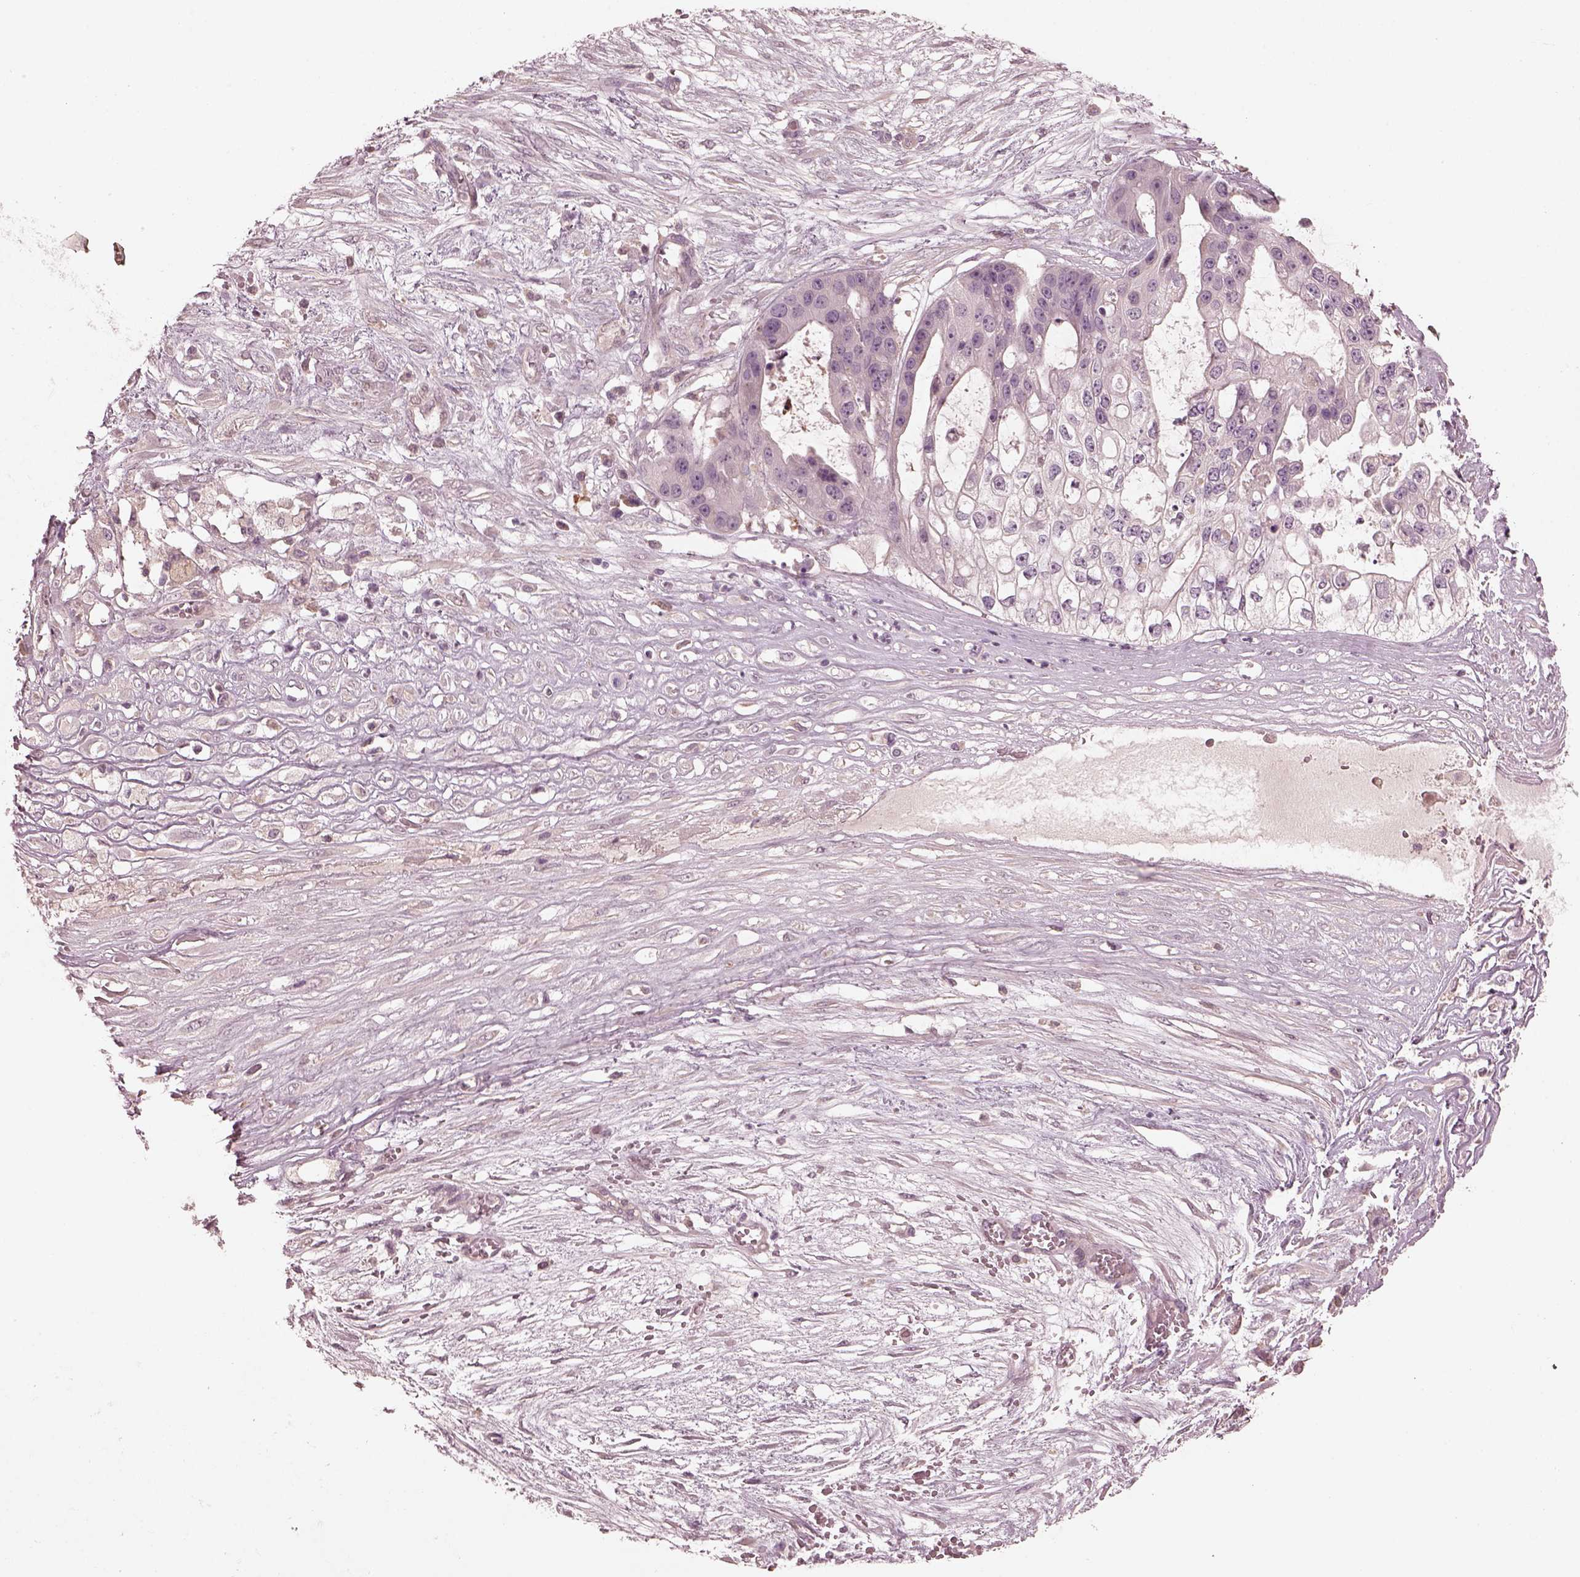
{"staining": {"intensity": "negative", "quantity": "none", "location": "none"}, "tissue": "ovarian cancer", "cell_type": "Tumor cells", "image_type": "cancer", "snomed": [{"axis": "morphology", "description": "Cystadenocarcinoma, serous, NOS"}, {"axis": "topography", "description": "Ovary"}], "caption": "Tumor cells show no significant expression in serous cystadenocarcinoma (ovarian). Brightfield microscopy of immunohistochemistry stained with DAB (brown) and hematoxylin (blue), captured at high magnification.", "gene": "VWA5B1", "patient": {"sex": "female", "age": 56}}